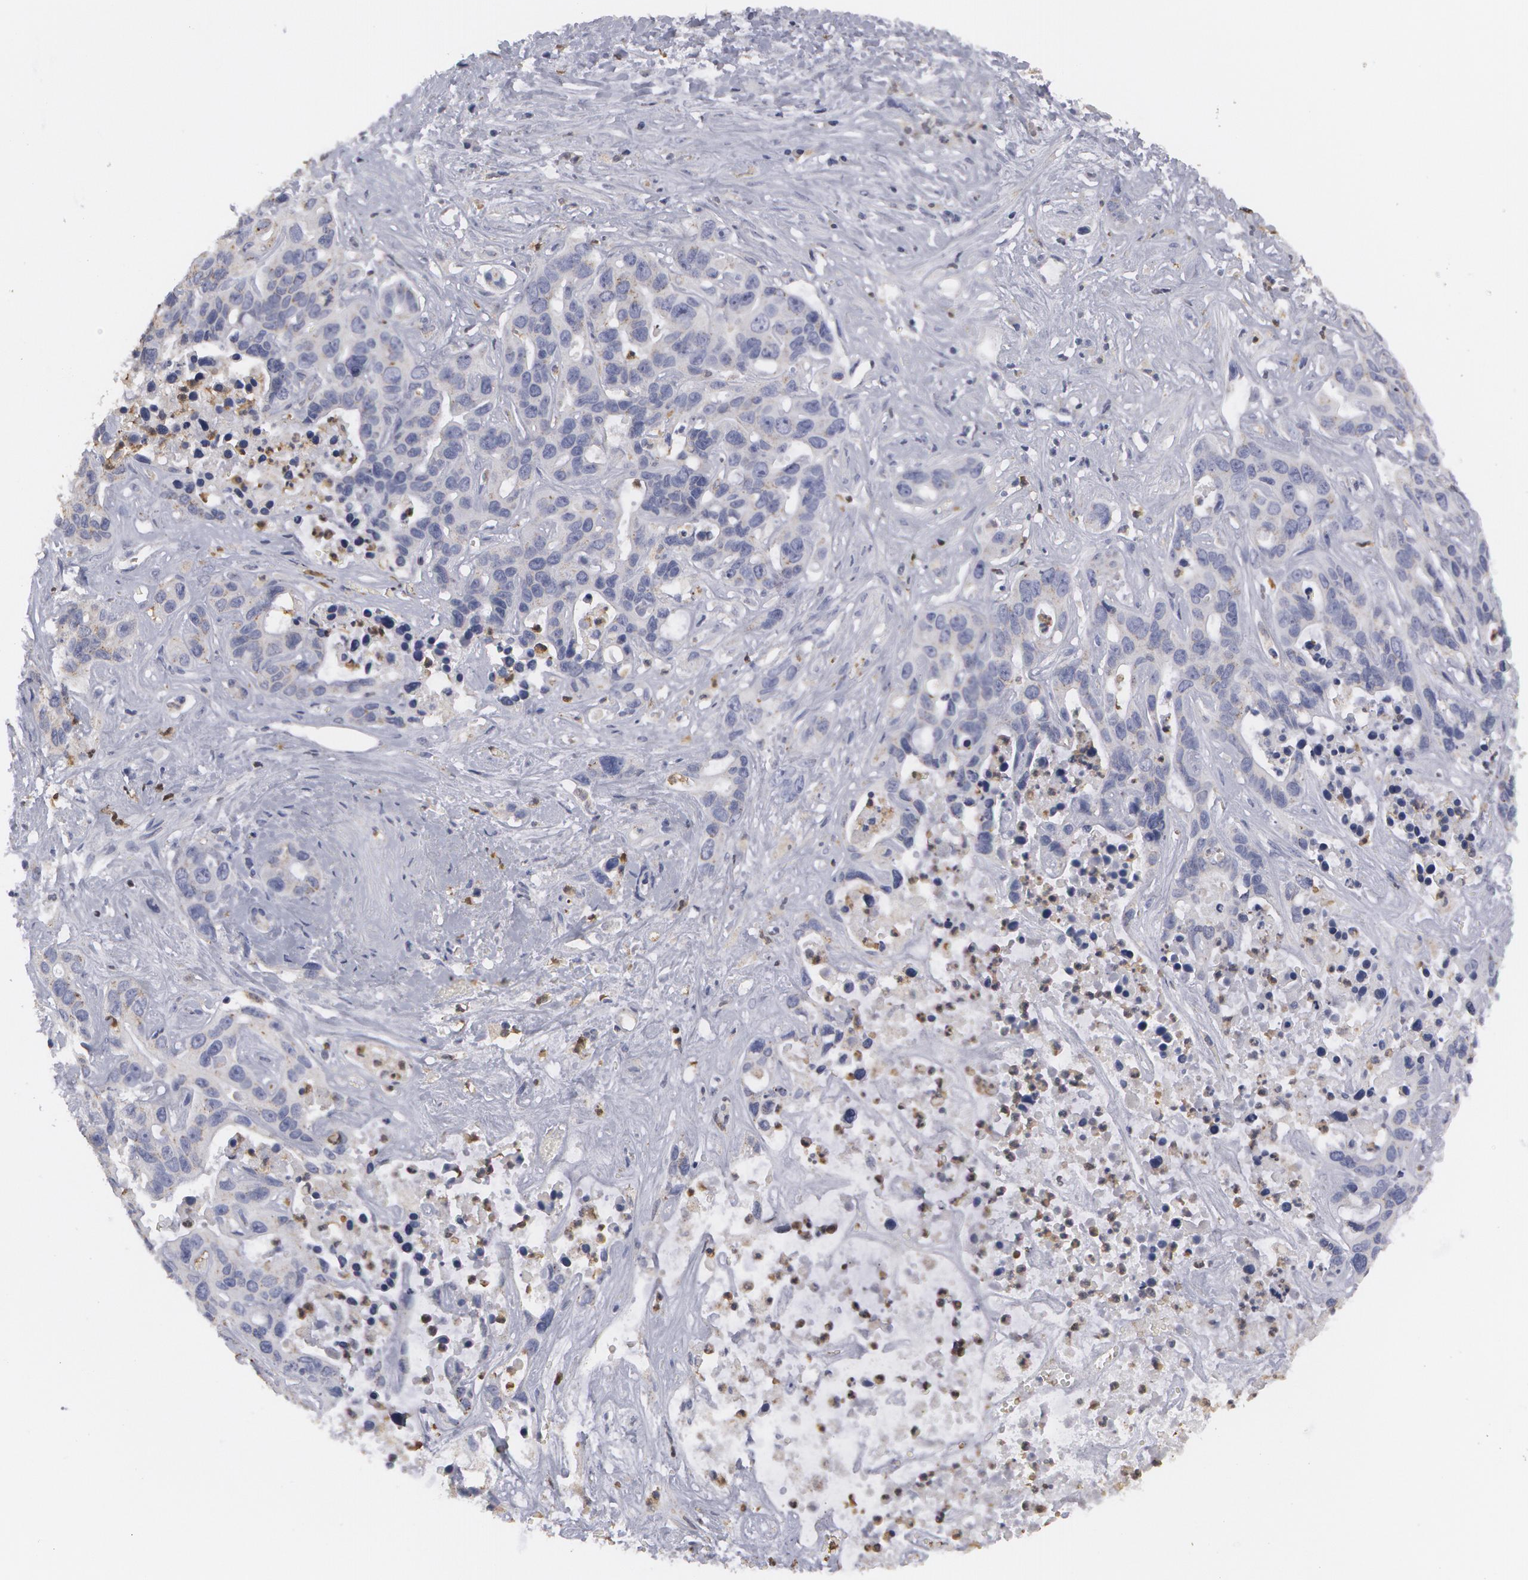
{"staining": {"intensity": "weak", "quantity": "<25%", "location": "cytoplasmic/membranous"}, "tissue": "liver cancer", "cell_type": "Tumor cells", "image_type": "cancer", "snomed": [{"axis": "morphology", "description": "Cholangiocarcinoma"}, {"axis": "topography", "description": "Liver"}], "caption": "Photomicrograph shows no significant protein expression in tumor cells of liver cholangiocarcinoma.", "gene": "CAT", "patient": {"sex": "female", "age": 65}}